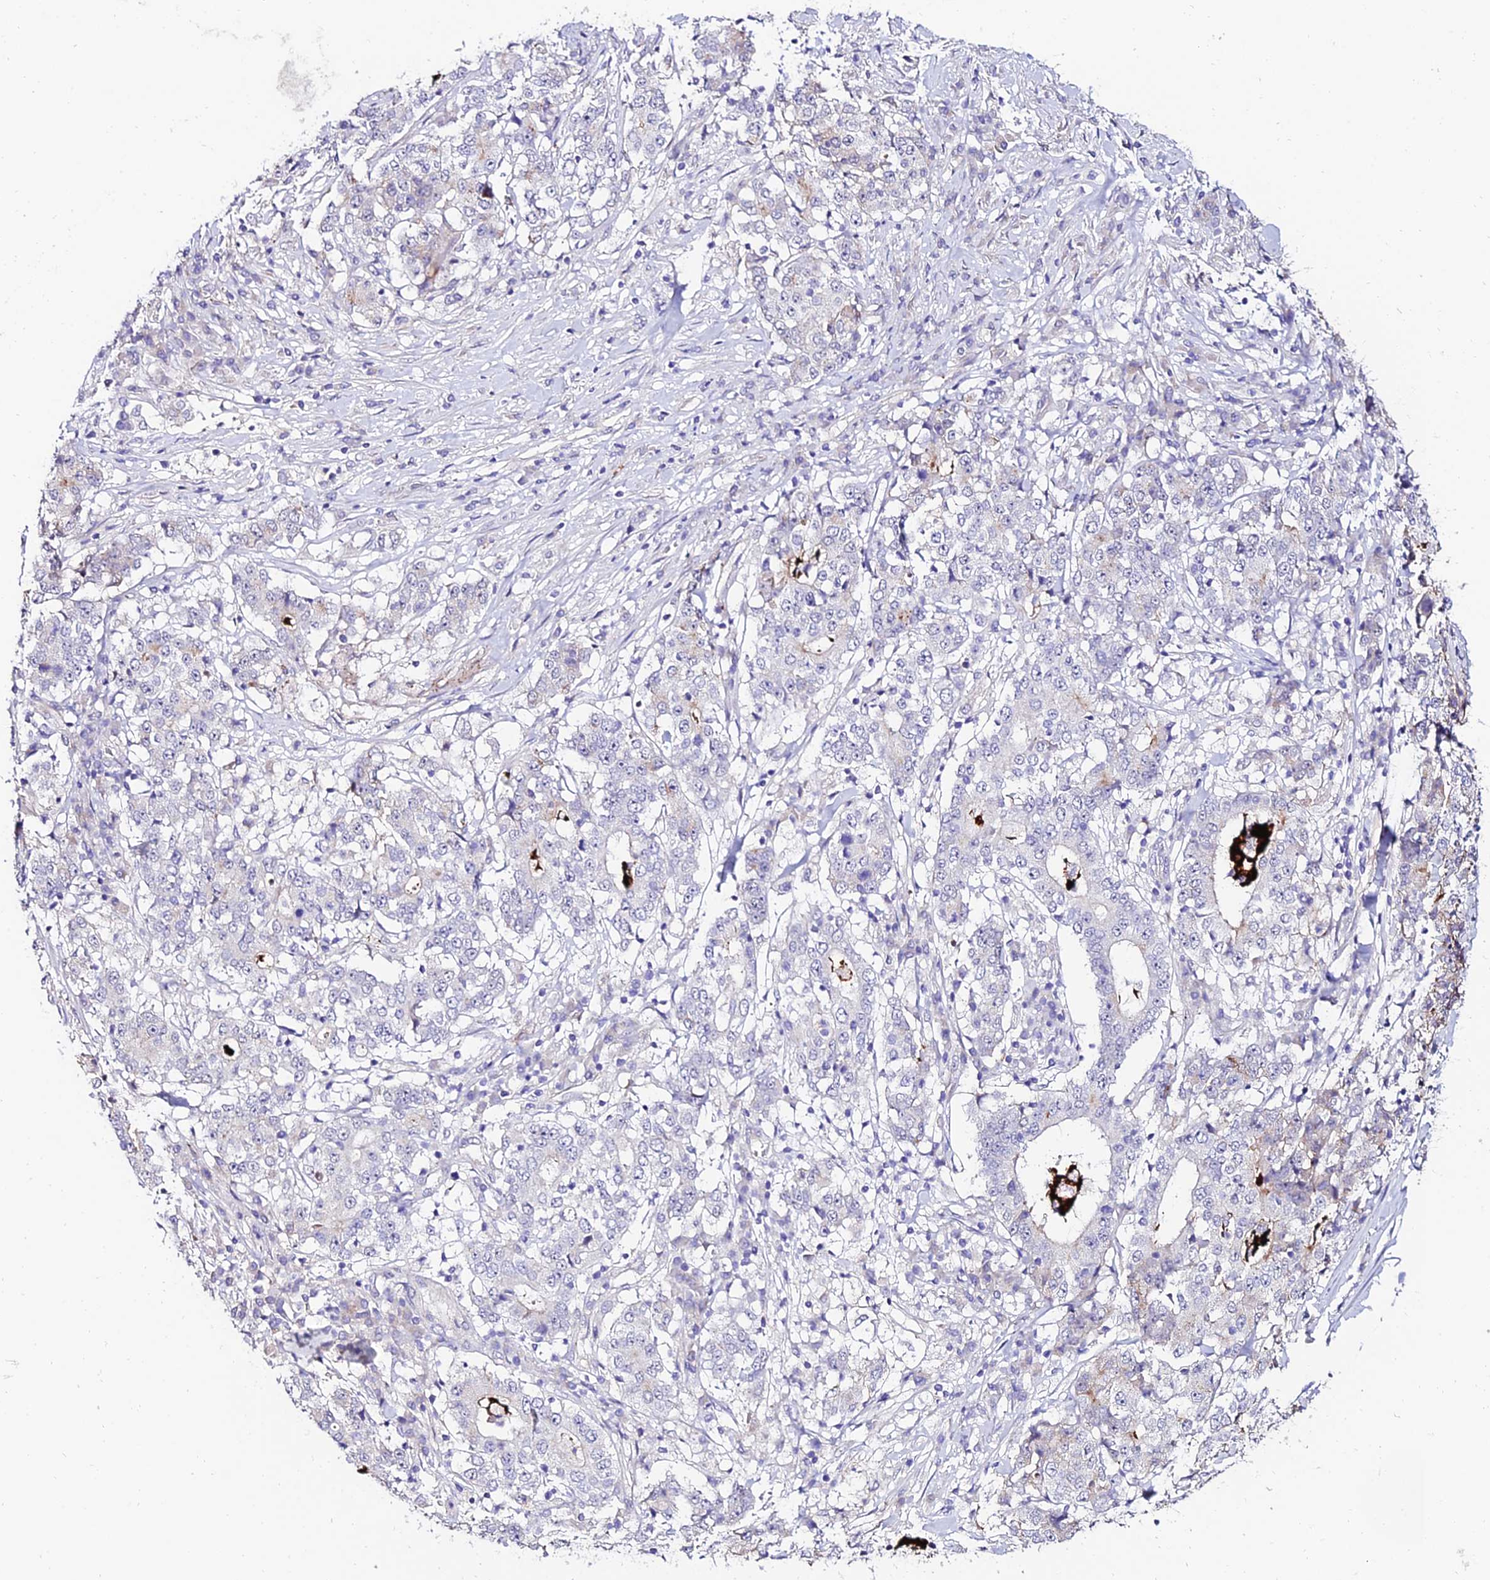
{"staining": {"intensity": "negative", "quantity": "none", "location": "none"}, "tissue": "stomach cancer", "cell_type": "Tumor cells", "image_type": "cancer", "snomed": [{"axis": "morphology", "description": "Adenocarcinoma, NOS"}, {"axis": "topography", "description": "Stomach"}], "caption": "Immunohistochemistry (IHC) histopathology image of neoplastic tissue: human adenocarcinoma (stomach) stained with DAB reveals no significant protein expression in tumor cells. (DAB immunohistochemistry (IHC) with hematoxylin counter stain).", "gene": "ALDH3B2", "patient": {"sex": "male", "age": 59}}